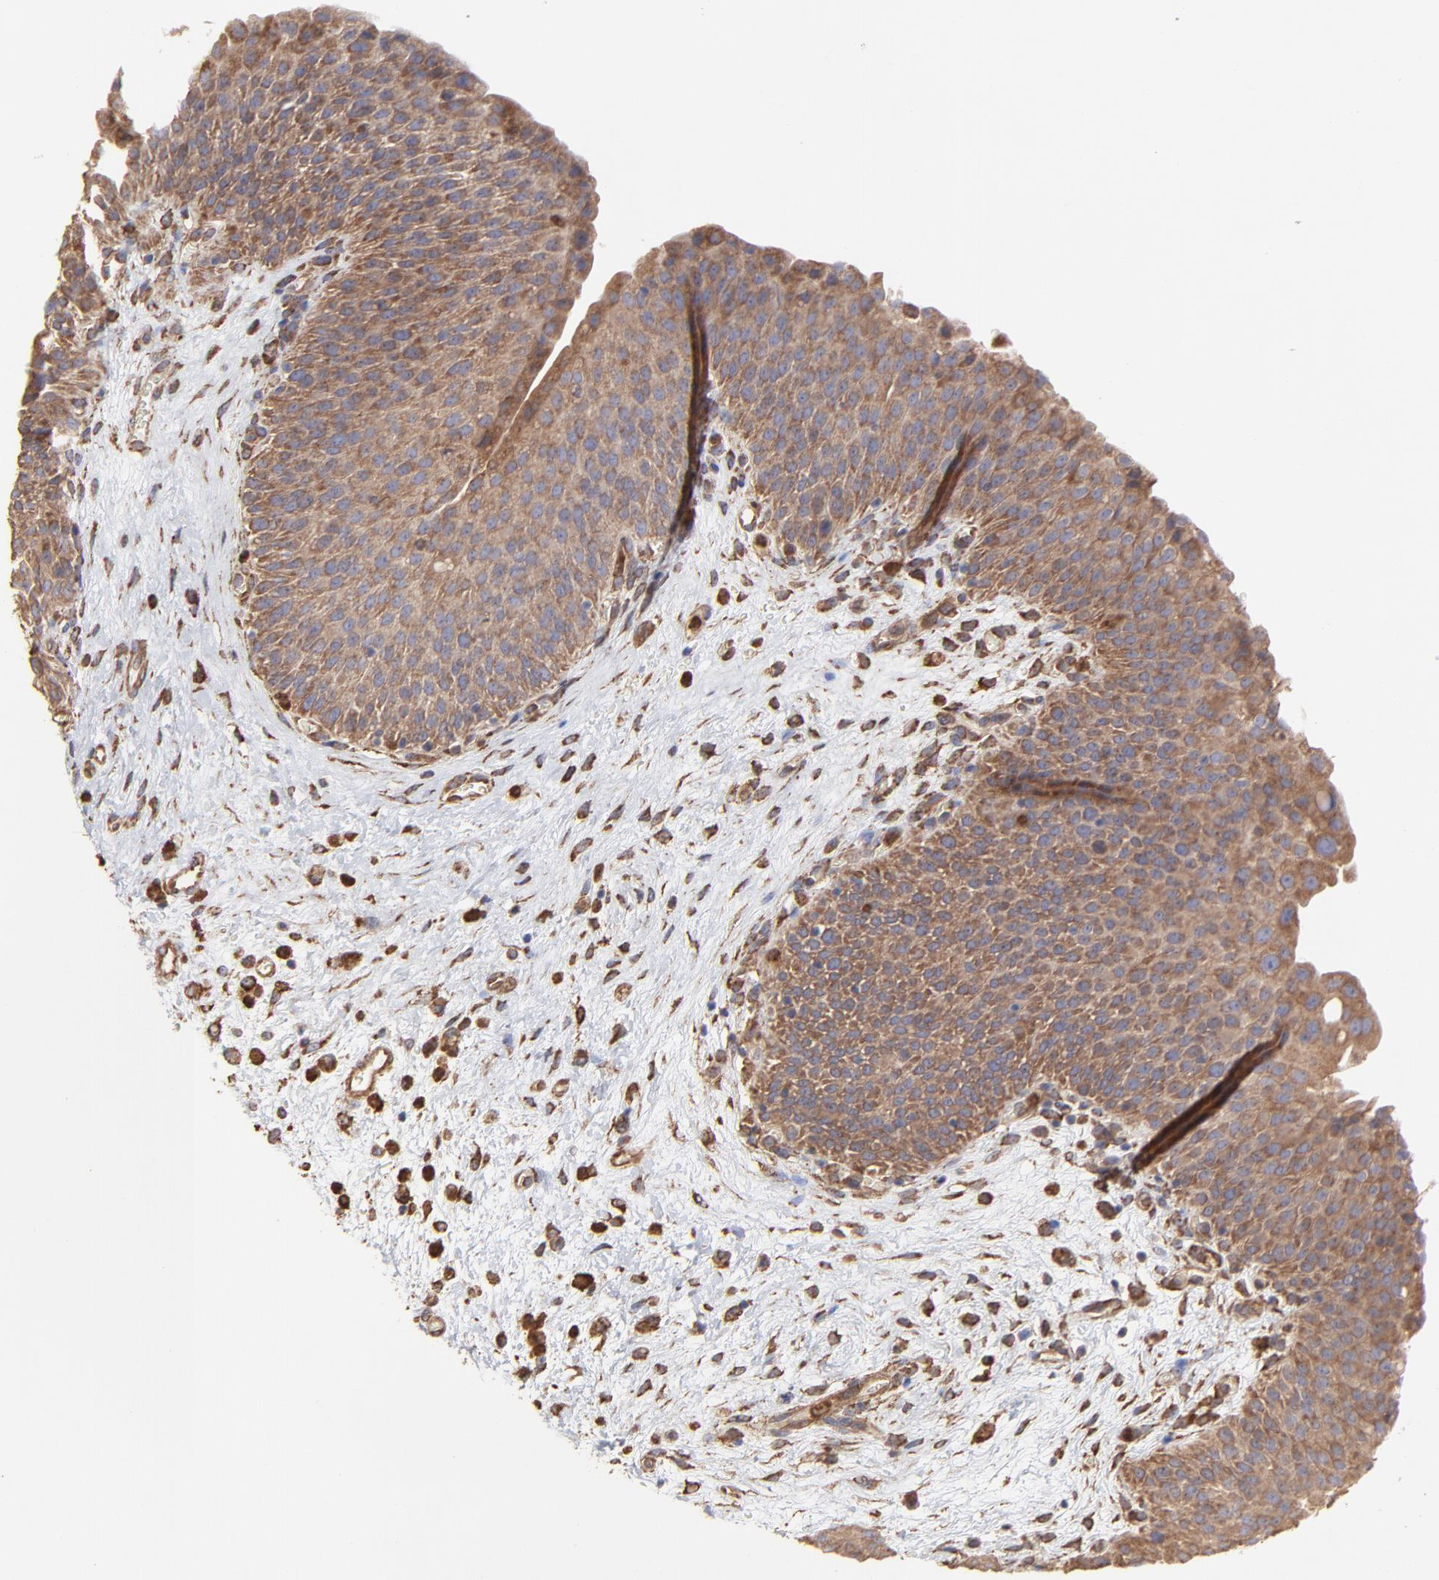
{"staining": {"intensity": "strong", "quantity": ">75%", "location": "cytoplasmic/membranous"}, "tissue": "urinary bladder", "cell_type": "Urothelial cells", "image_type": "normal", "snomed": [{"axis": "morphology", "description": "Normal tissue, NOS"}, {"axis": "morphology", "description": "Dysplasia, NOS"}, {"axis": "topography", "description": "Urinary bladder"}], "caption": "Immunohistochemical staining of unremarkable urinary bladder demonstrates strong cytoplasmic/membranous protein positivity in about >75% of urothelial cells. (Stains: DAB (3,3'-diaminobenzidine) in brown, nuclei in blue, Microscopy: brightfield microscopy at high magnification).", "gene": "PFKM", "patient": {"sex": "male", "age": 35}}